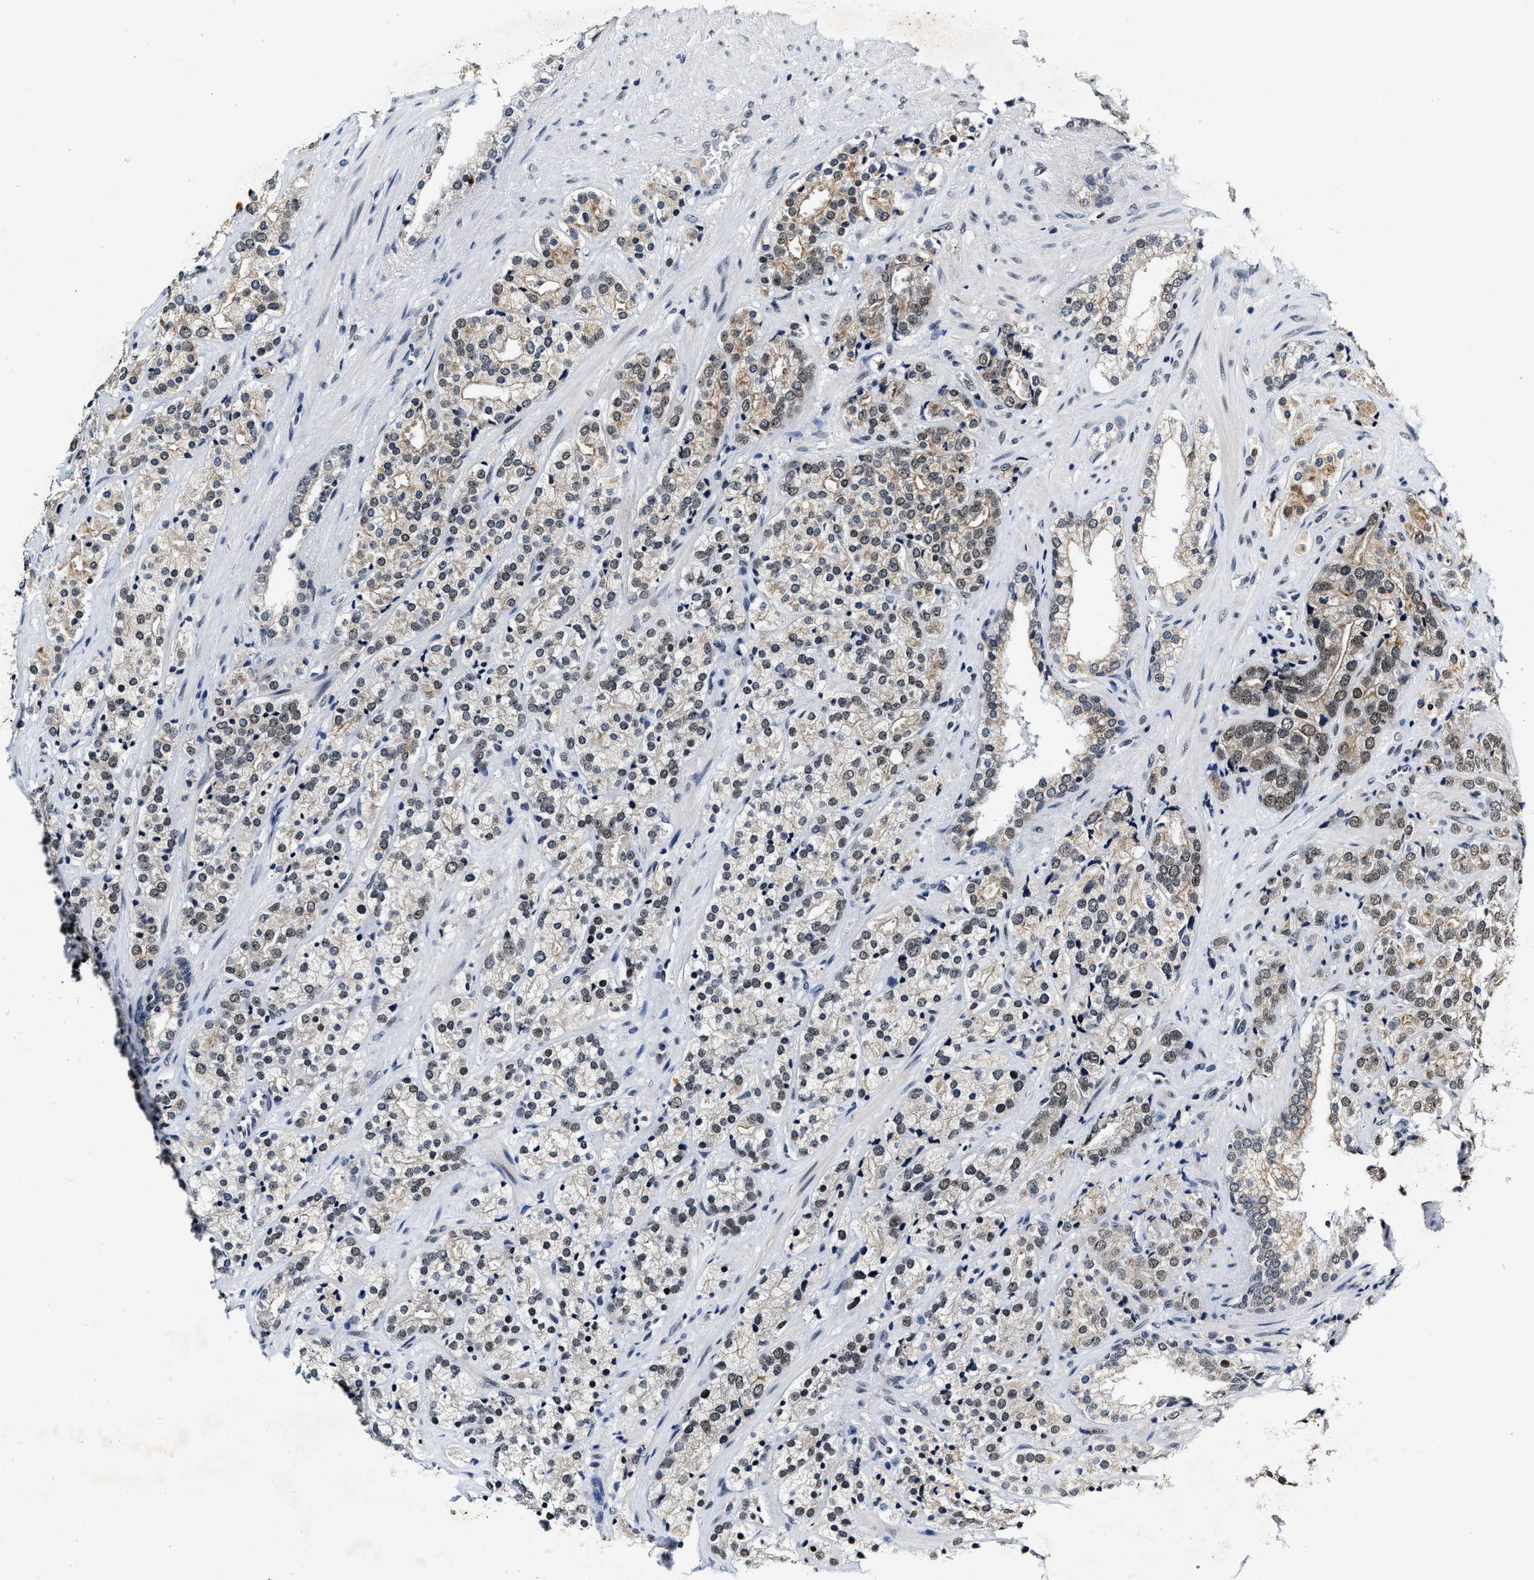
{"staining": {"intensity": "moderate", "quantity": "25%-75%", "location": "cytoplasmic/membranous,nuclear"}, "tissue": "prostate cancer", "cell_type": "Tumor cells", "image_type": "cancer", "snomed": [{"axis": "morphology", "description": "Adenocarcinoma, High grade"}, {"axis": "topography", "description": "Prostate"}], "caption": "Prostate cancer (adenocarcinoma (high-grade)) tissue reveals moderate cytoplasmic/membranous and nuclear positivity in approximately 25%-75% of tumor cells", "gene": "INIP", "patient": {"sex": "male", "age": 71}}